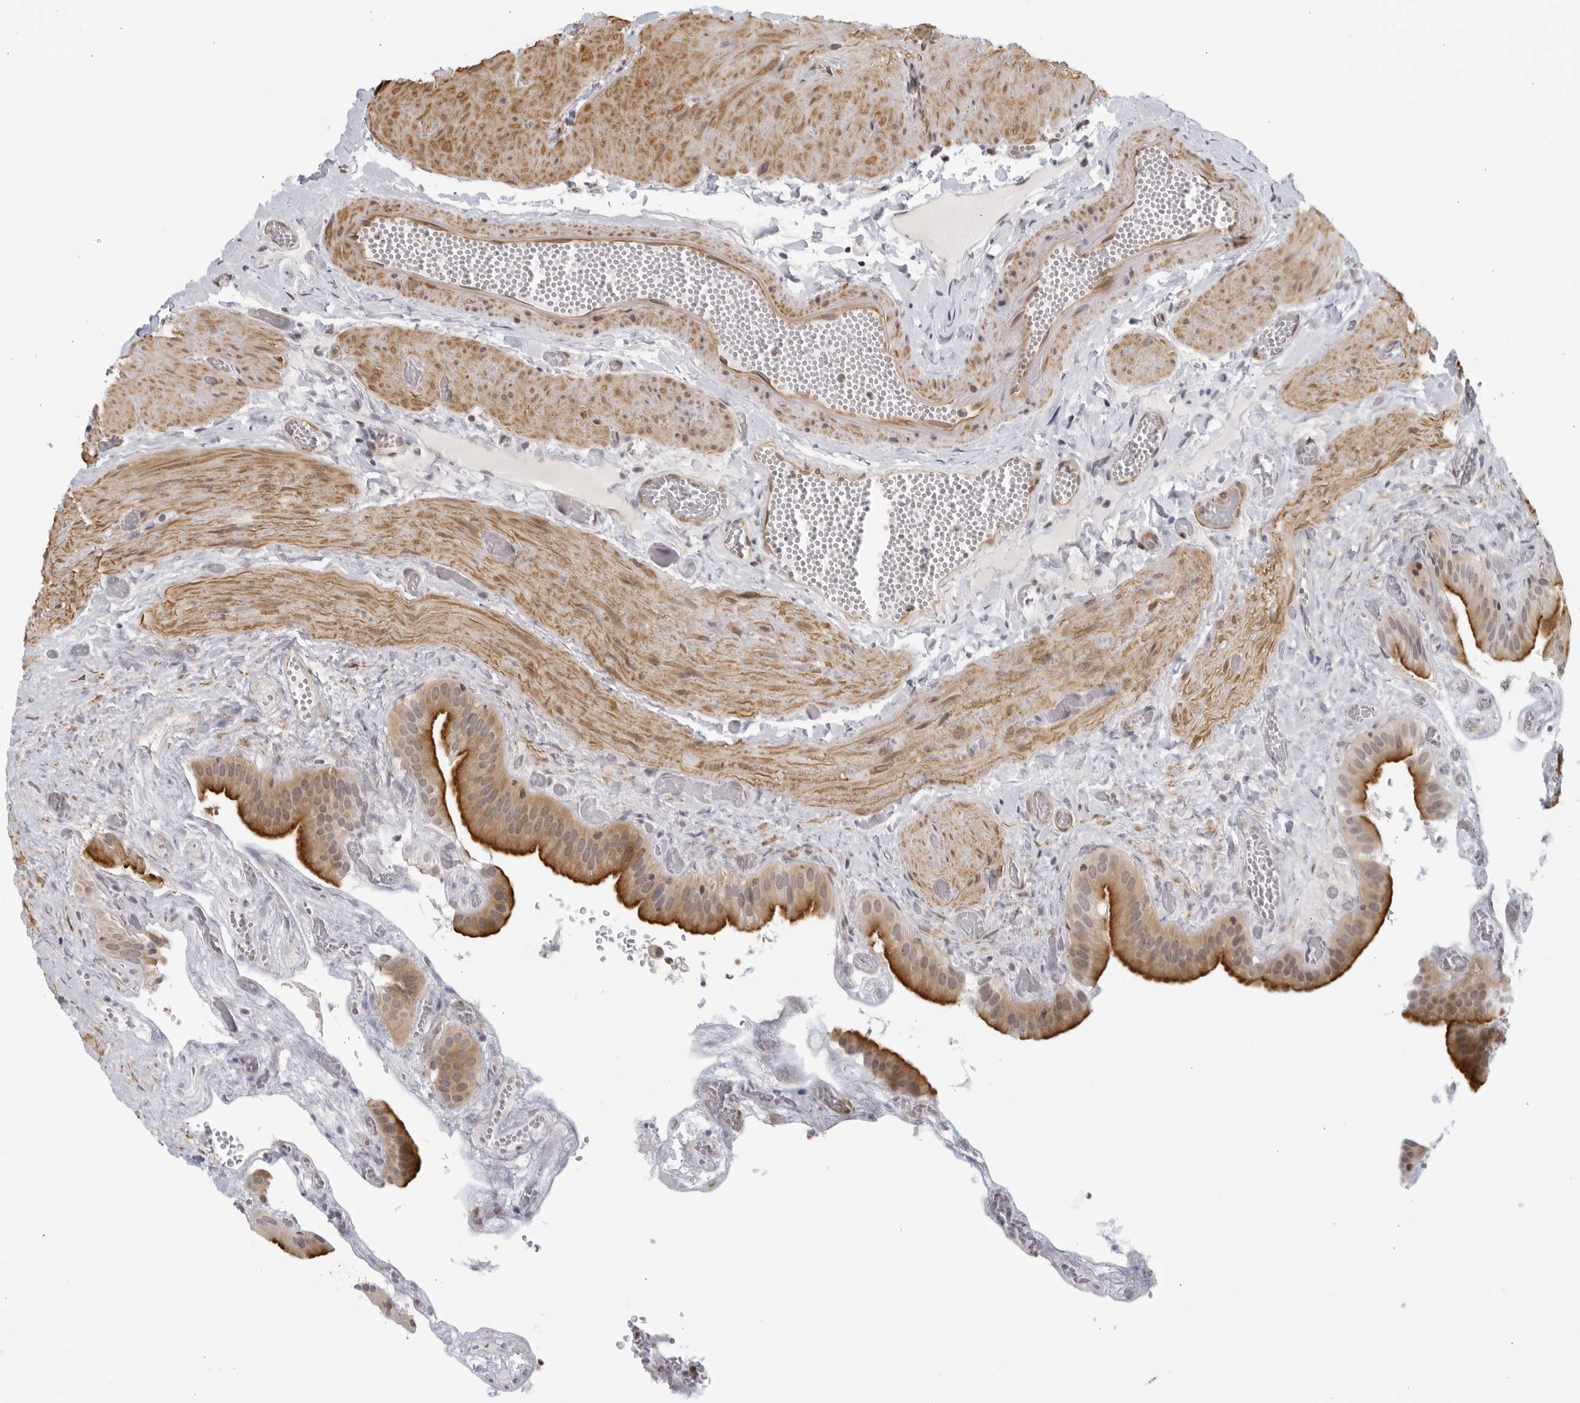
{"staining": {"intensity": "moderate", "quantity": ">75%", "location": "cytoplasmic/membranous"}, "tissue": "gallbladder", "cell_type": "Glandular cells", "image_type": "normal", "snomed": [{"axis": "morphology", "description": "Normal tissue, NOS"}, {"axis": "topography", "description": "Gallbladder"}], "caption": "The immunohistochemical stain shows moderate cytoplasmic/membranous expression in glandular cells of unremarkable gallbladder. (DAB IHC, brown staining for protein, blue staining for nuclei).", "gene": "SERTAD4", "patient": {"sex": "female", "age": 64}}